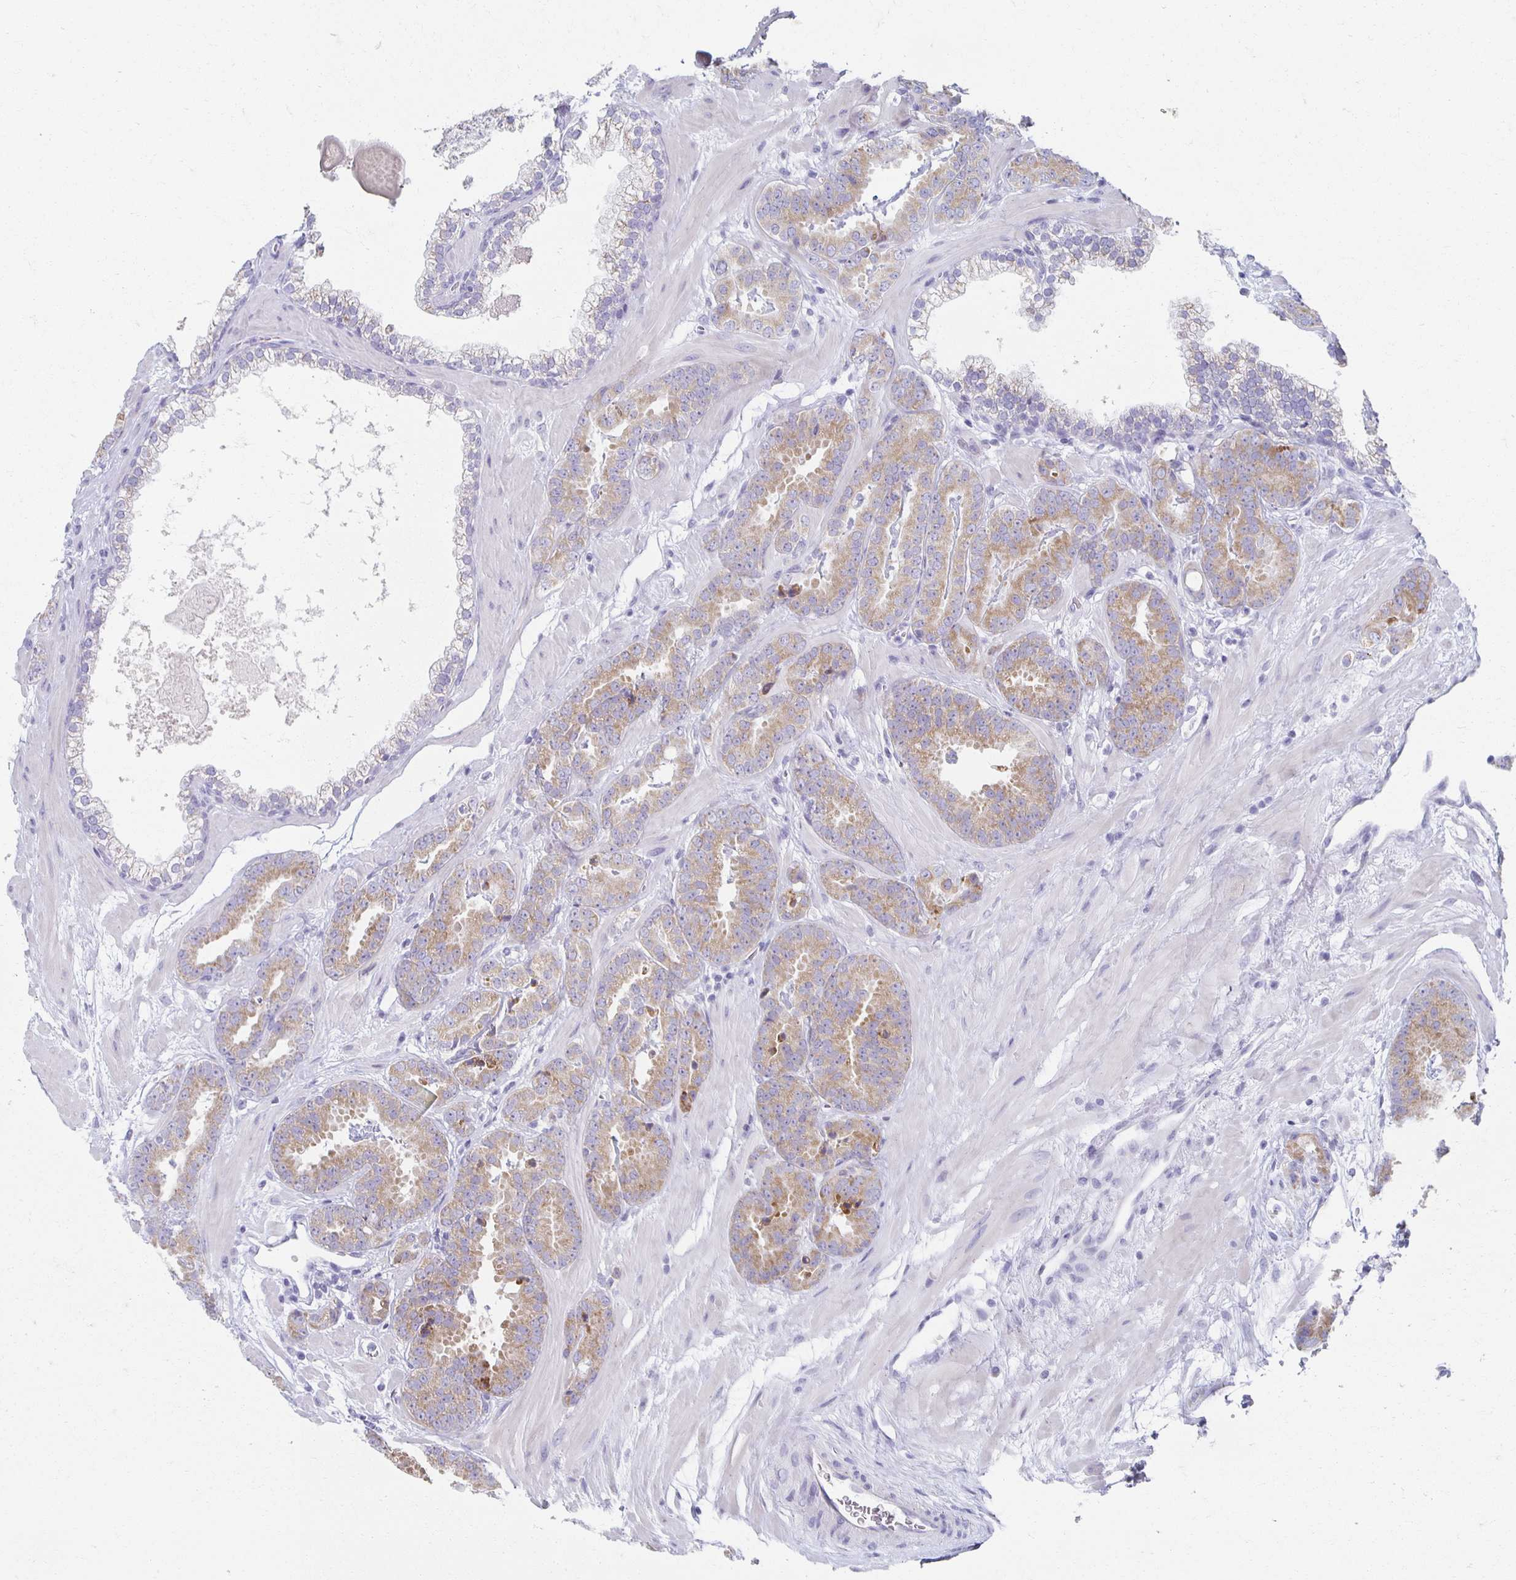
{"staining": {"intensity": "moderate", "quantity": "25%-75%", "location": "cytoplasmic/membranous"}, "tissue": "prostate cancer", "cell_type": "Tumor cells", "image_type": "cancer", "snomed": [{"axis": "morphology", "description": "Adenocarcinoma, Low grade"}, {"axis": "topography", "description": "Prostate"}], "caption": "Low-grade adenocarcinoma (prostate) stained with IHC demonstrates moderate cytoplasmic/membranous expression in about 25%-75% of tumor cells.", "gene": "TEX44", "patient": {"sex": "male", "age": 62}}